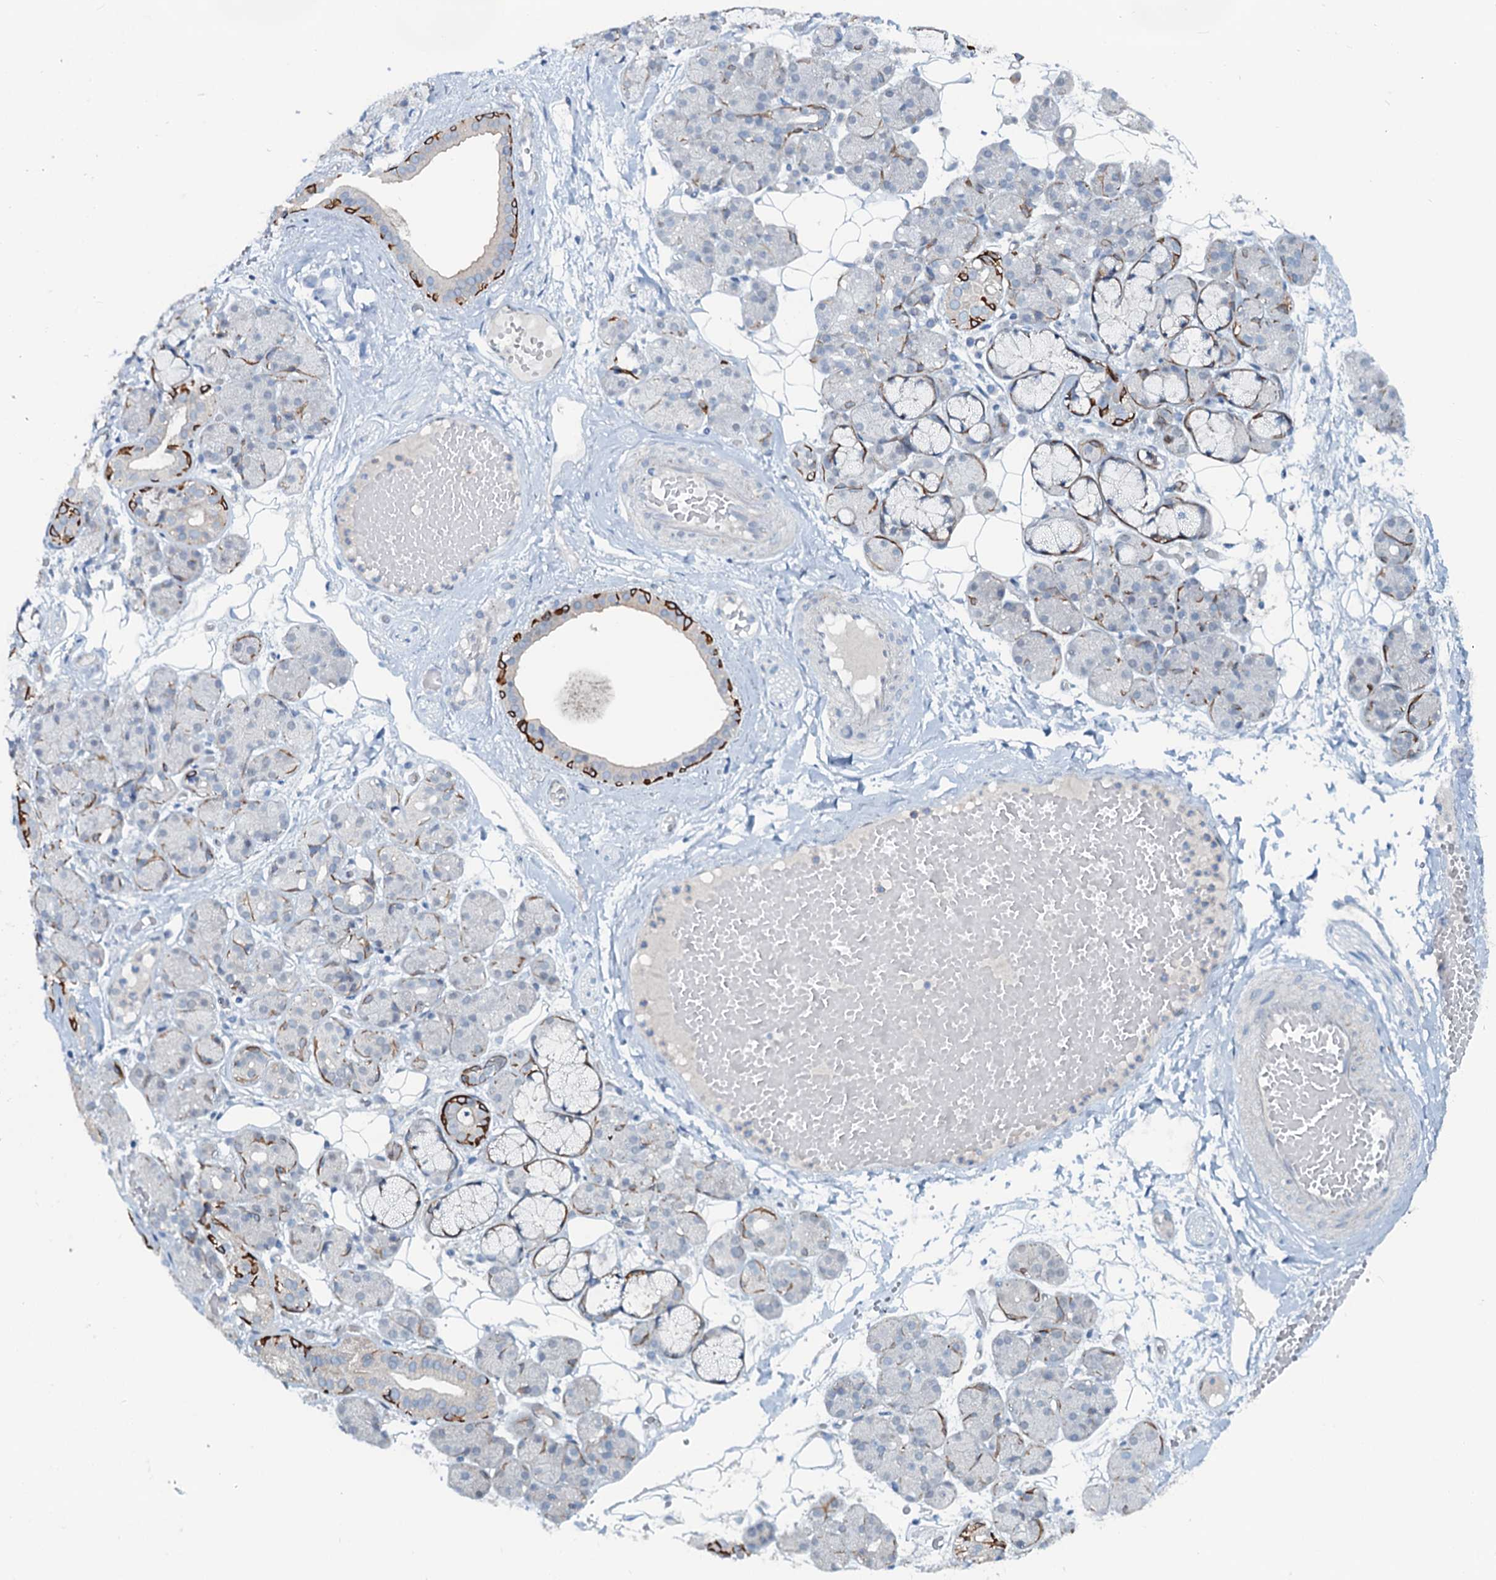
{"staining": {"intensity": "strong", "quantity": "<25%", "location": "cytoplasmic/membranous"}, "tissue": "salivary gland", "cell_type": "Glandular cells", "image_type": "normal", "snomed": [{"axis": "morphology", "description": "Normal tissue, NOS"}, {"axis": "topography", "description": "Salivary gland"}], "caption": "Immunohistochemistry (IHC) of benign human salivary gland displays medium levels of strong cytoplasmic/membranous expression in approximately <25% of glandular cells.", "gene": "ASTE1", "patient": {"sex": "male", "age": 63}}